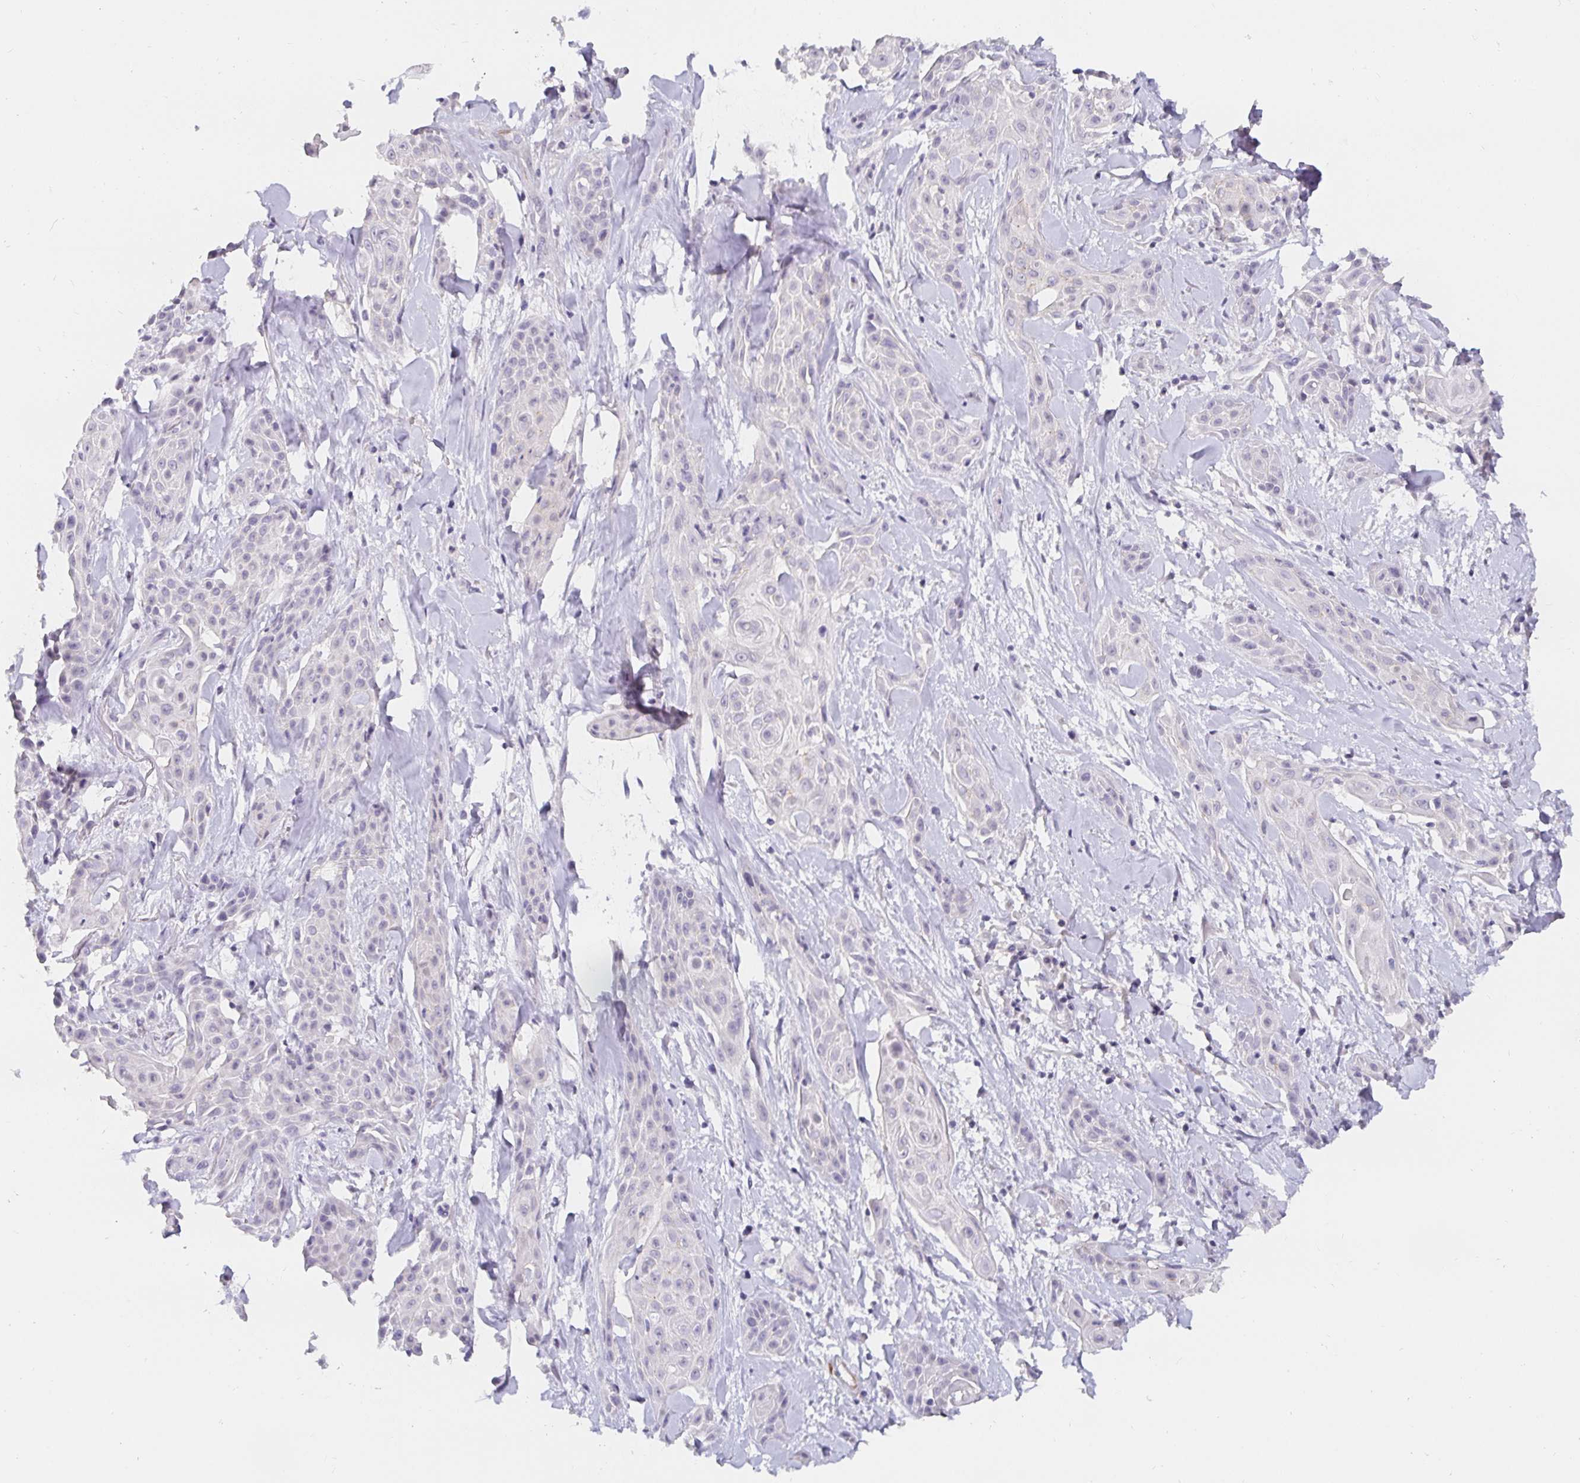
{"staining": {"intensity": "negative", "quantity": "none", "location": "none"}, "tissue": "skin cancer", "cell_type": "Tumor cells", "image_type": "cancer", "snomed": [{"axis": "morphology", "description": "Squamous cell carcinoma, NOS"}, {"axis": "topography", "description": "Skin"}, {"axis": "topography", "description": "Anal"}], "caption": "This is an immunohistochemistry (IHC) micrograph of human skin cancer. There is no staining in tumor cells.", "gene": "PDX1", "patient": {"sex": "male", "age": 64}}